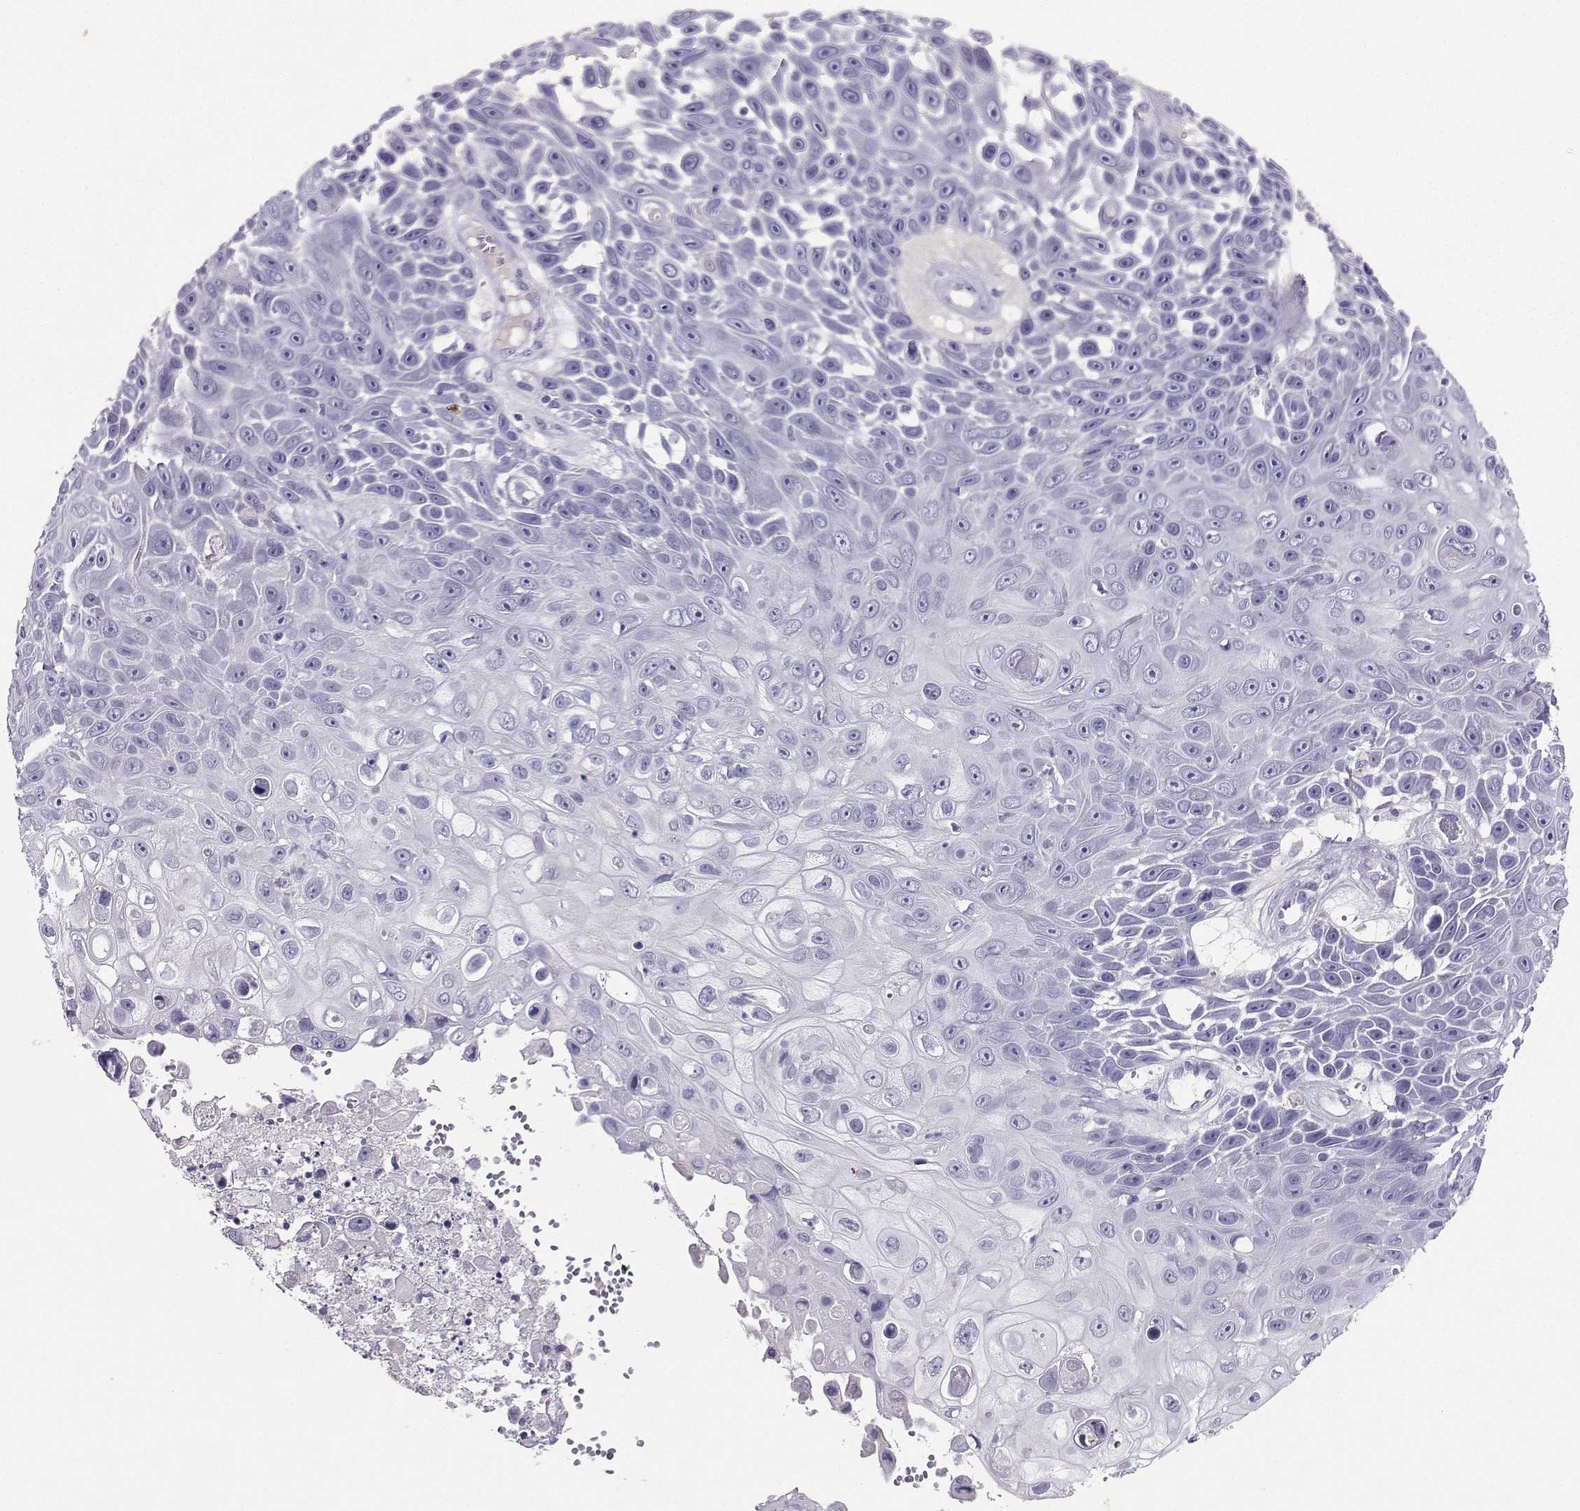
{"staining": {"intensity": "negative", "quantity": "none", "location": "none"}, "tissue": "skin cancer", "cell_type": "Tumor cells", "image_type": "cancer", "snomed": [{"axis": "morphology", "description": "Squamous cell carcinoma, NOS"}, {"axis": "topography", "description": "Skin"}], "caption": "Squamous cell carcinoma (skin) was stained to show a protein in brown. There is no significant expression in tumor cells. (Brightfield microscopy of DAB immunohistochemistry at high magnification).", "gene": "GRIK4", "patient": {"sex": "male", "age": 82}}